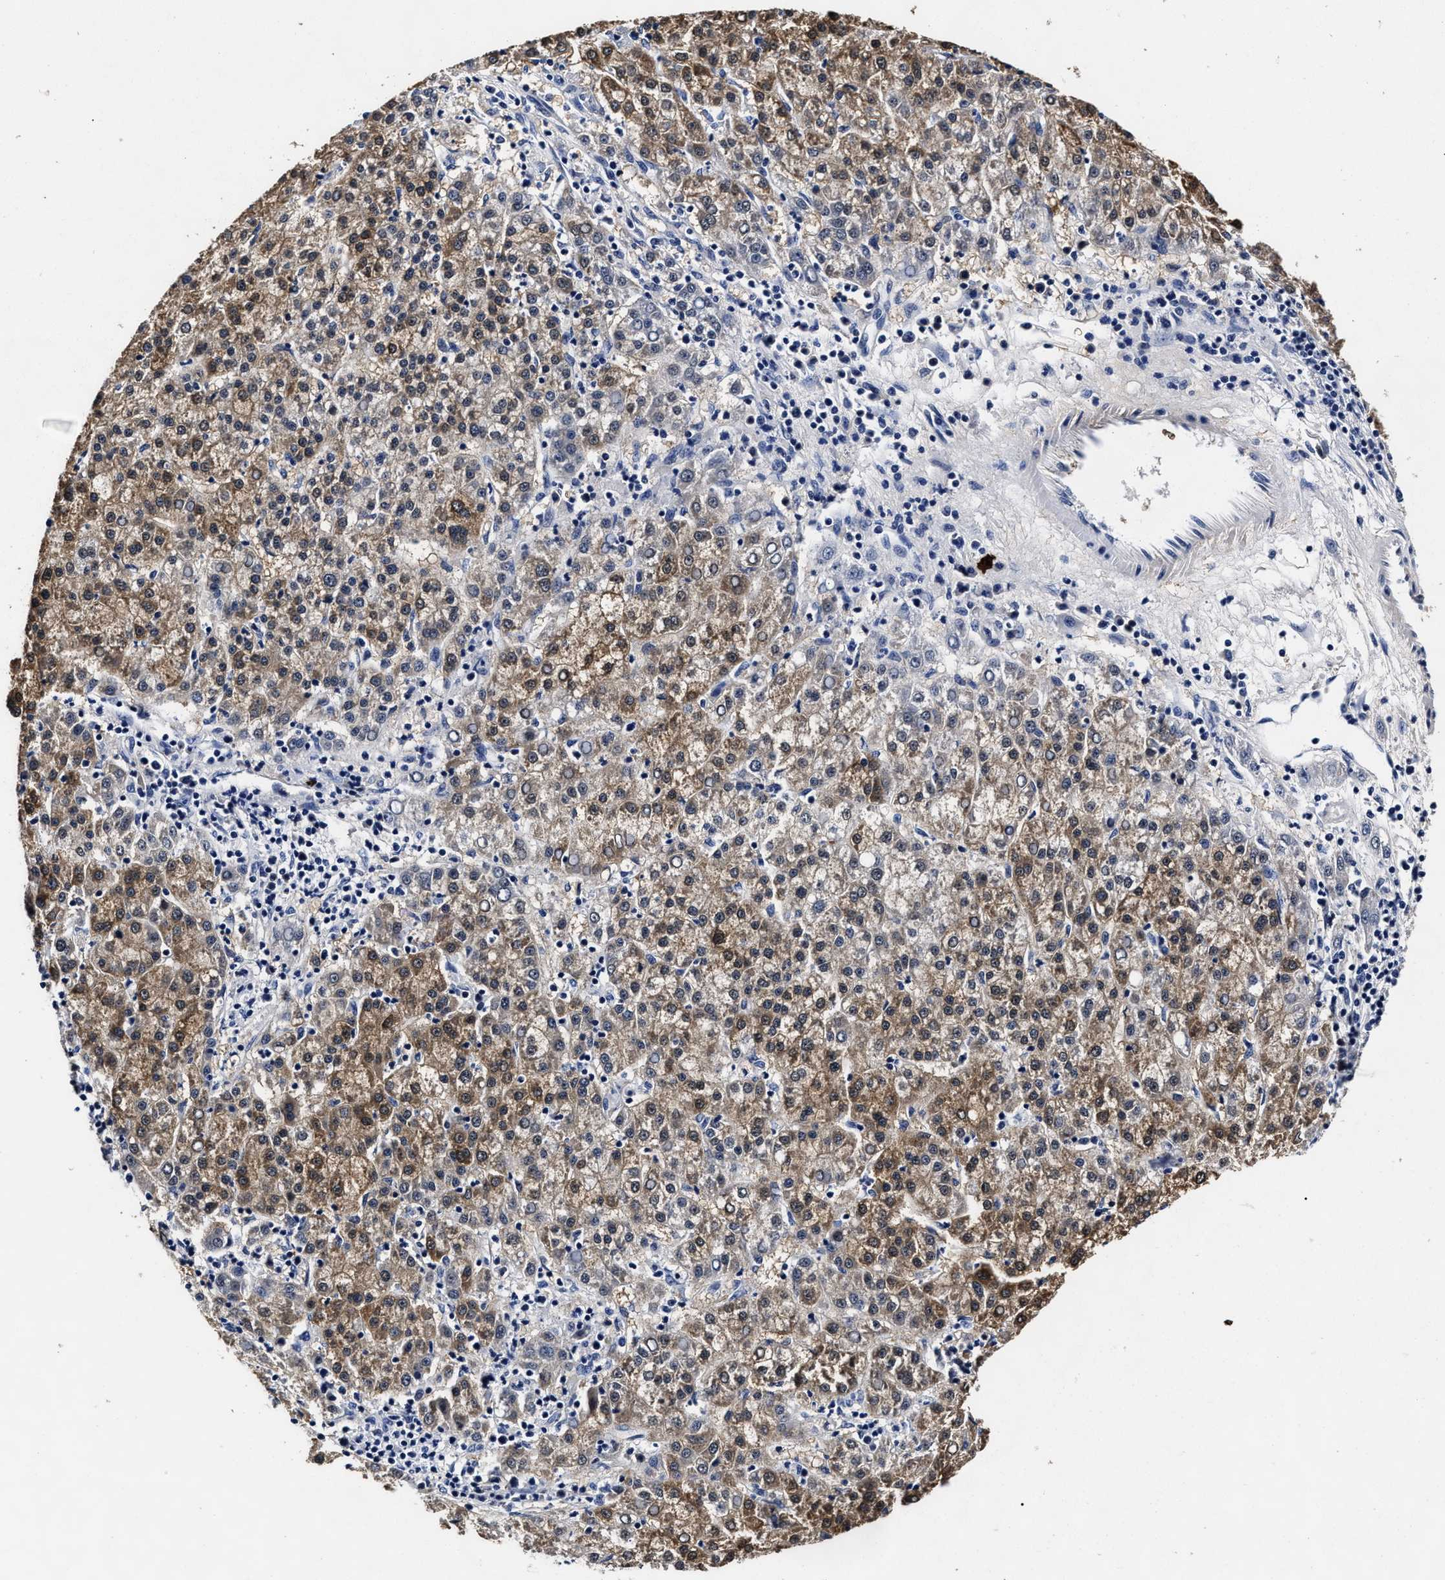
{"staining": {"intensity": "weak", "quantity": ">75%", "location": "cytoplasmic/membranous"}, "tissue": "liver cancer", "cell_type": "Tumor cells", "image_type": "cancer", "snomed": [{"axis": "morphology", "description": "Carcinoma, Hepatocellular, NOS"}, {"axis": "topography", "description": "Liver"}], "caption": "Human hepatocellular carcinoma (liver) stained with a protein marker reveals weak staining in tumor cells.", "gene": "OLFML2A", "patient": {"sex": "female", "age": 58}}